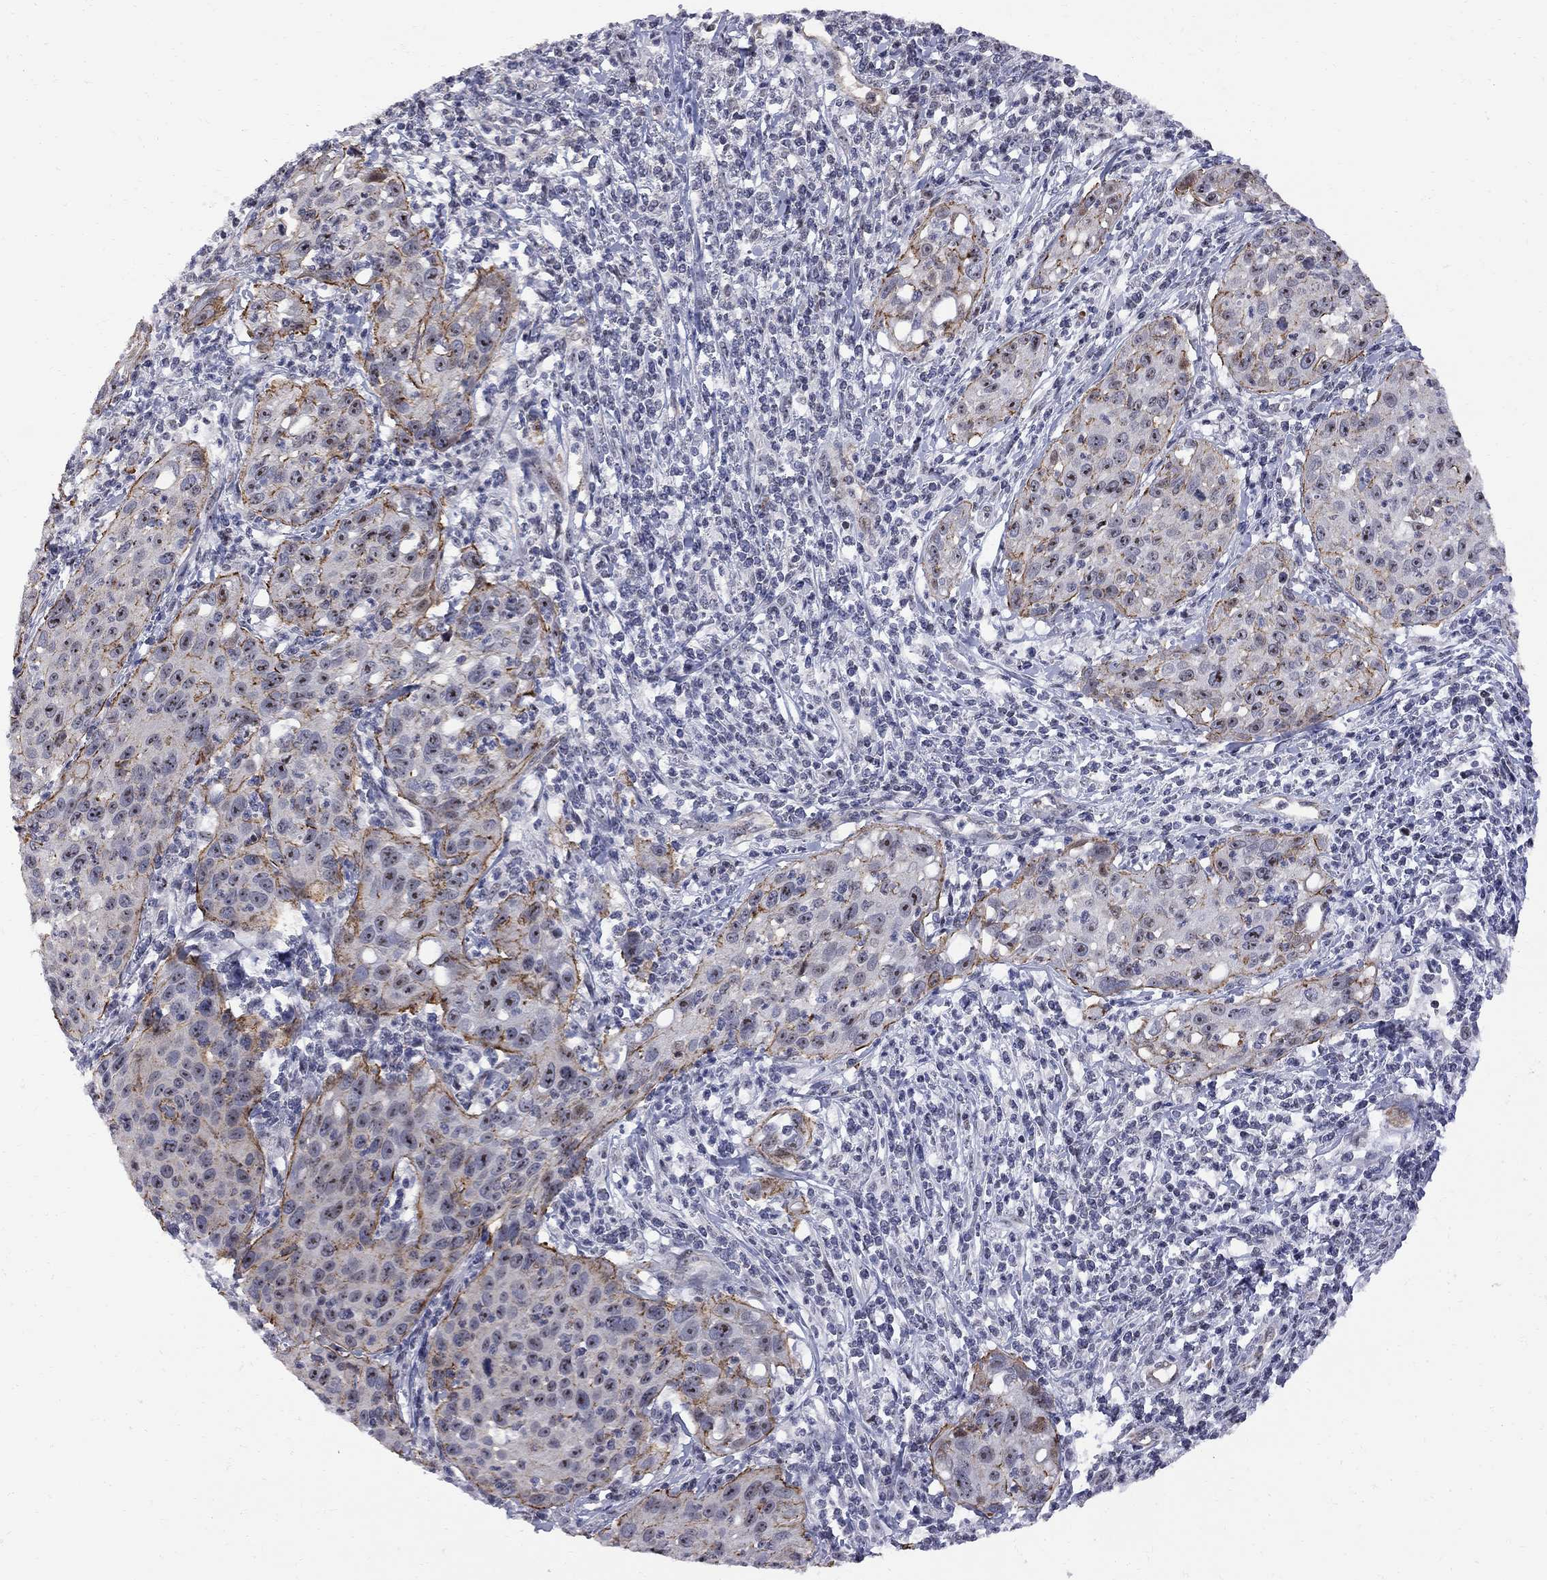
{"staining": {"intensity": "moderate", "quantity": "<25%", "location": "nuclear"}, "tissue": "cervical cancer", "cell_type": "Tumor cells", "image_type": "cancer", "snomed": [{"axis": "morphology", "description": "Squamous cell carcinoma, NOS"}, {"axis": "topography", "description": "Cervix"}], "caption": "IHC (DAB) staining of human cervical cancer (squamous cell carcinoma) demonstrates moderate nuclear protein positivity in about <25% of tumor cells.", "gene": "DHX33", "patient": {"sex": "female", "age": 26}}